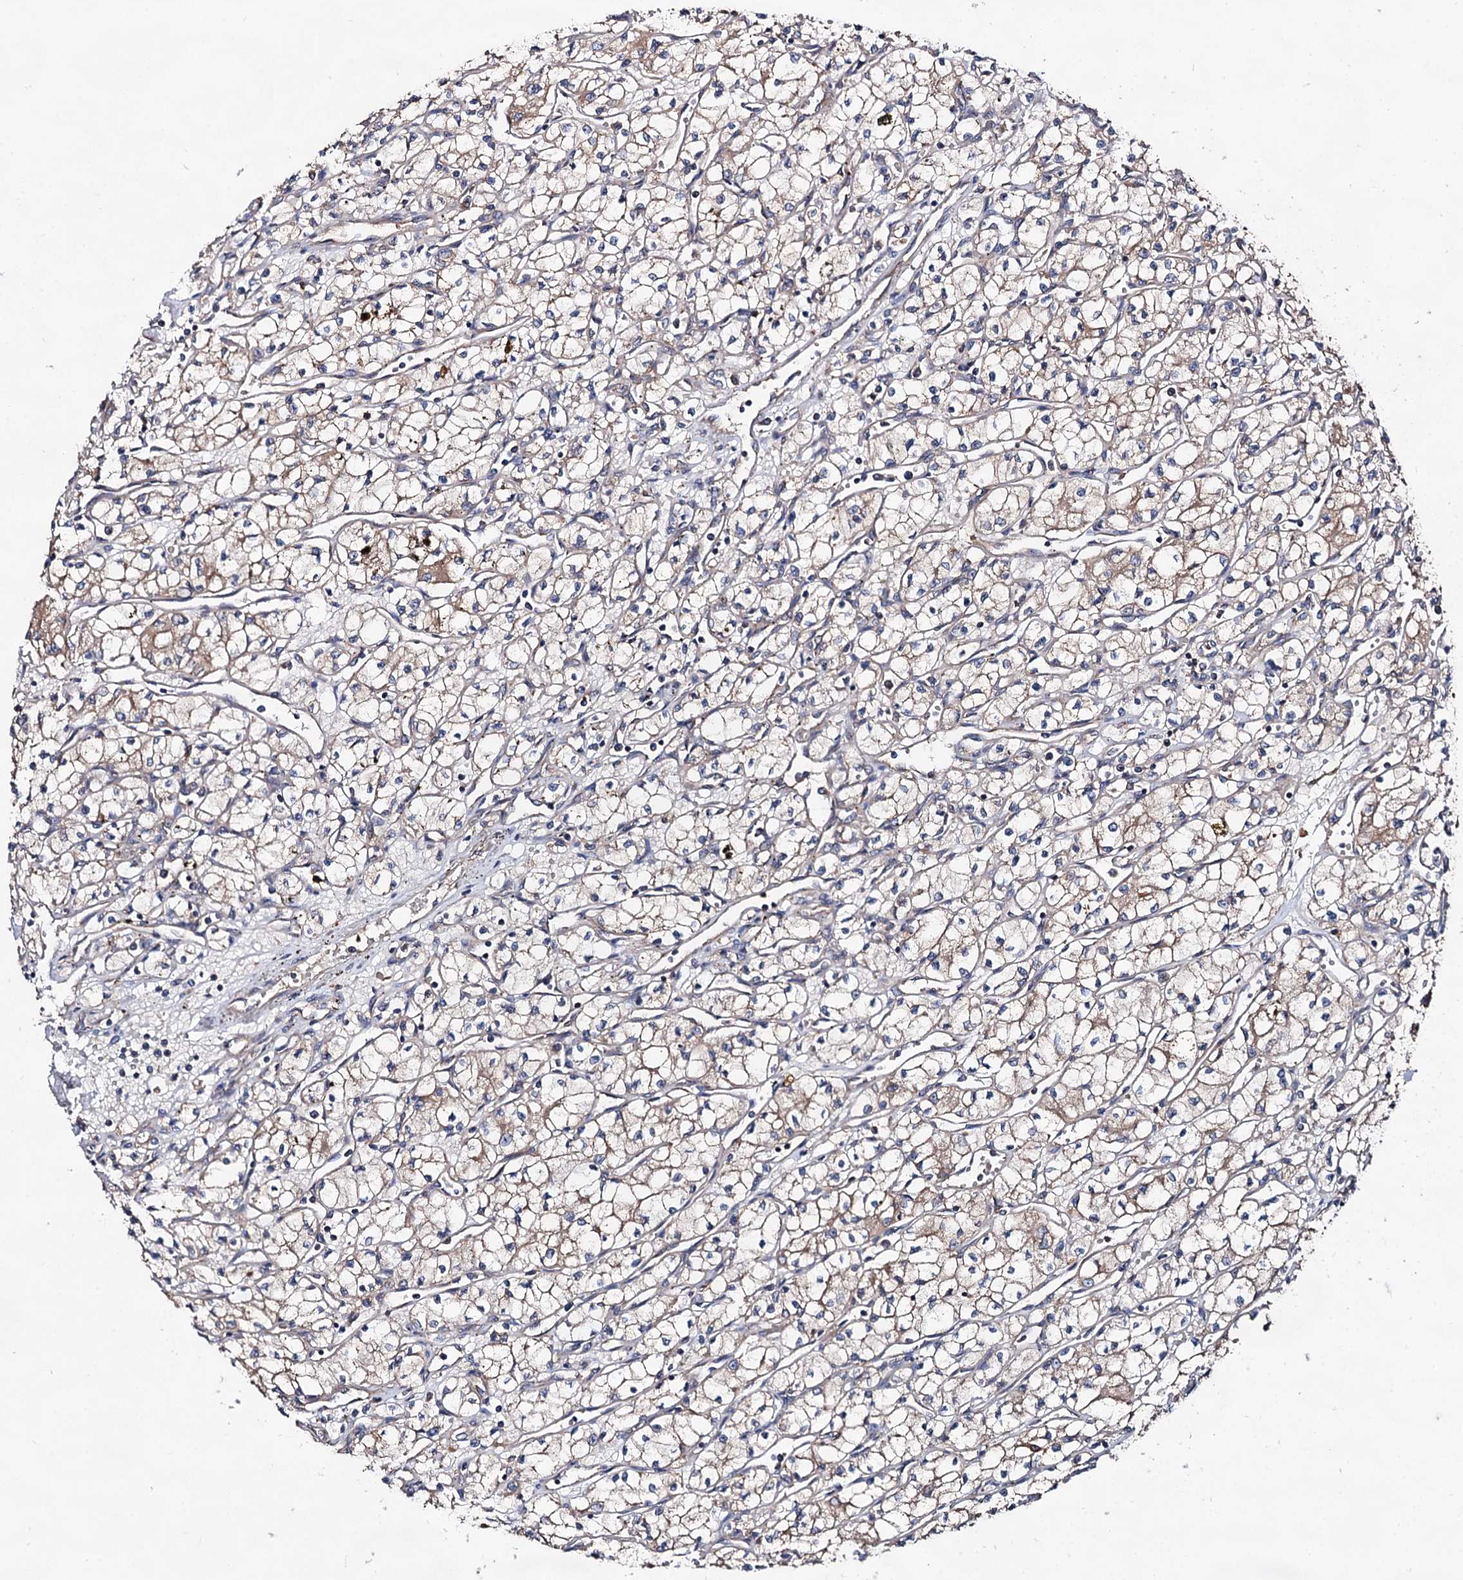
{"staining": {"intensity": "weak", "quantity": "25%-75%", "location": "cytoplasmic/membranous"}, "tissue": "renal cancer", "cell_type": "Tumor cells", "image_type": "cancer", "snomed": [{"axis": "morphology", "description": "Adenocarcinoma, NOS"}, {"axis": "topography", "description": "Kidney"}], "caption": "Protein expression analysis of renal cancer (adenocarcinoma) shows weak cytoplasmic/membranous positivity in approximately 25%-75% of tumor cells.", "gene": "TEX9", "patient": {"sex": "male", "age": 59}}